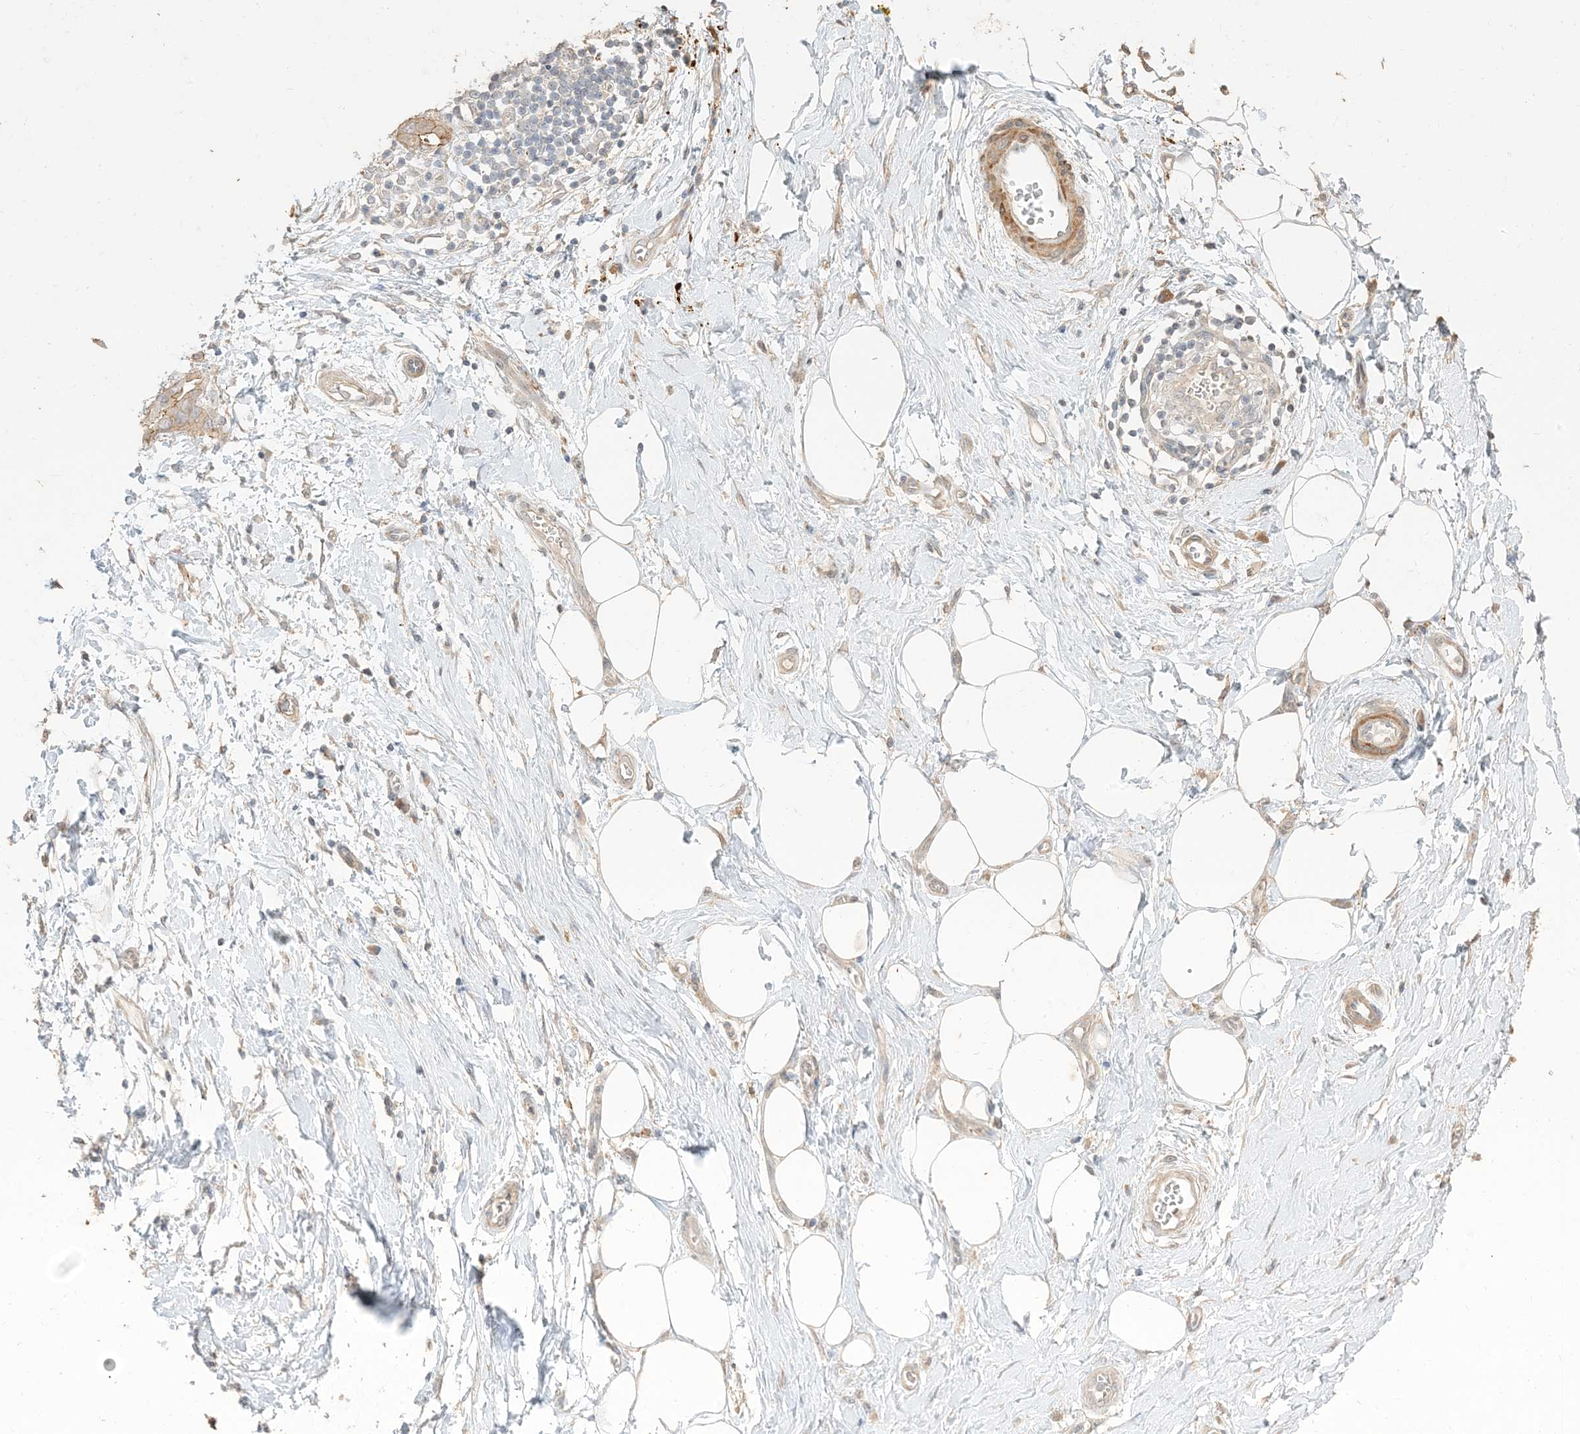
{"staining": {"intensity": "negative", "quantity": "none", "location": "none"}, "tissue": "adipose tissue", "cell_type": "Adipocytes", "image_type": "normal", "snomed": [{"axis": "morphology", "description": "Normal tissue, NOS"}, {"axis": "morphology", "description": "Adenocarcinoma, NOS"}, {"axis": "topography", "description": "Pancreas"}, {"axis": "topography", "description": "Peripheral nerve tissue"}], "caption": "The image shows no staining of adipocytes in normal adipose tissue. The staining was performed using DAB (3,3'-diaminobenzidine) to visualize the protein expression in brown, while the nuclei were stained in blue with hematoxylin (Magnification: 20x).", "gene": "RNF175", "patient": {"sex": "male", "age": 59}}